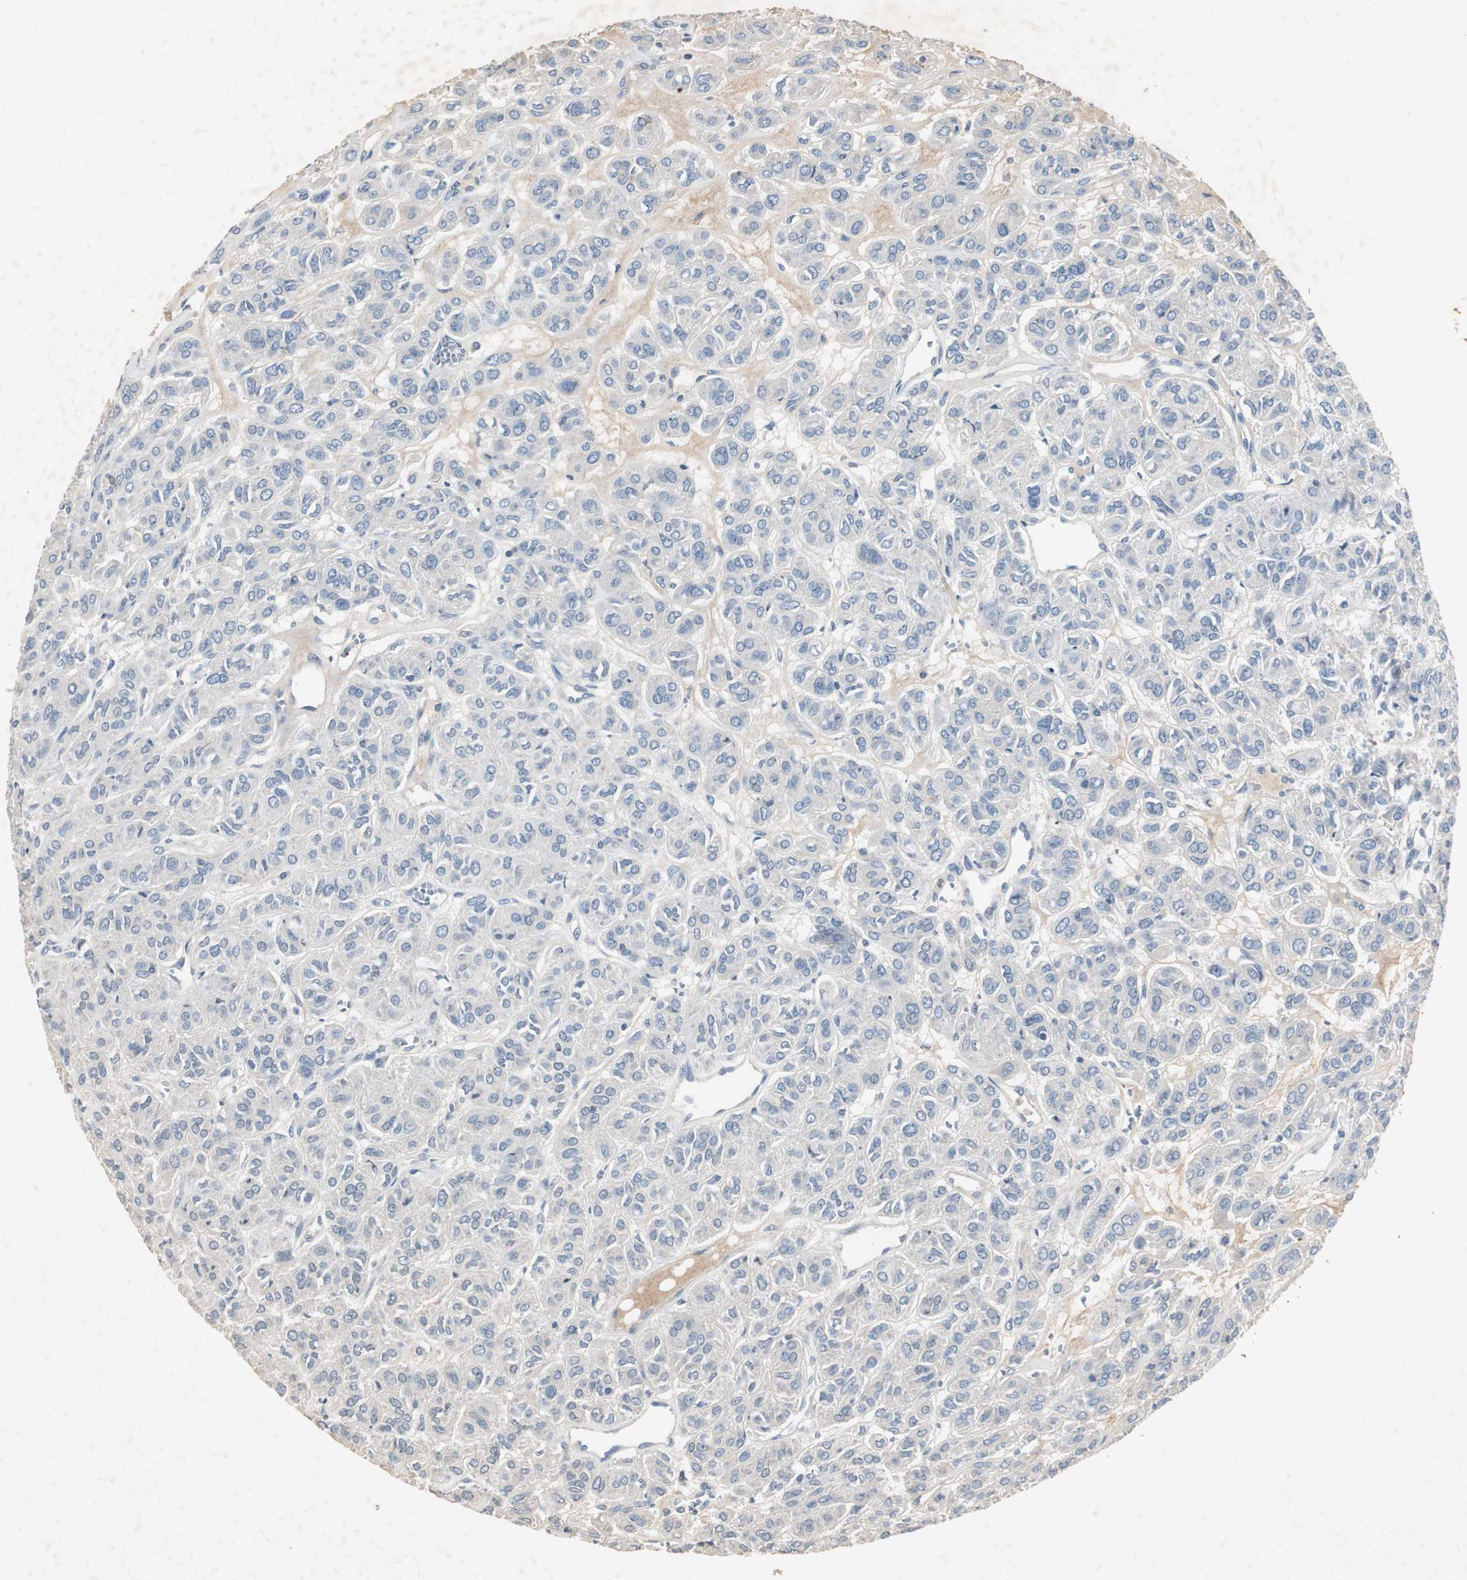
{"staining": {"intensity": "negative", "quantity": "none", "location": "none"}, "tissue": "thyroid cancer", "cell_type": "Tumor cells", "image_type": "cancer", "snomed": [{"axis": "morphology", "description": "Follicular adenoma carcinoma, NOS"}, {"axis": "topography", "description": "Thyroid gland"}], "caption": "The histopathology image displays no staining of tumor cells in follicular adenoma carcinoma (thyroid). (IHC, brightfield microscopy, high magnification).", "gene": "ADNP2", "patient": {"sex": "female", "age": 71}}